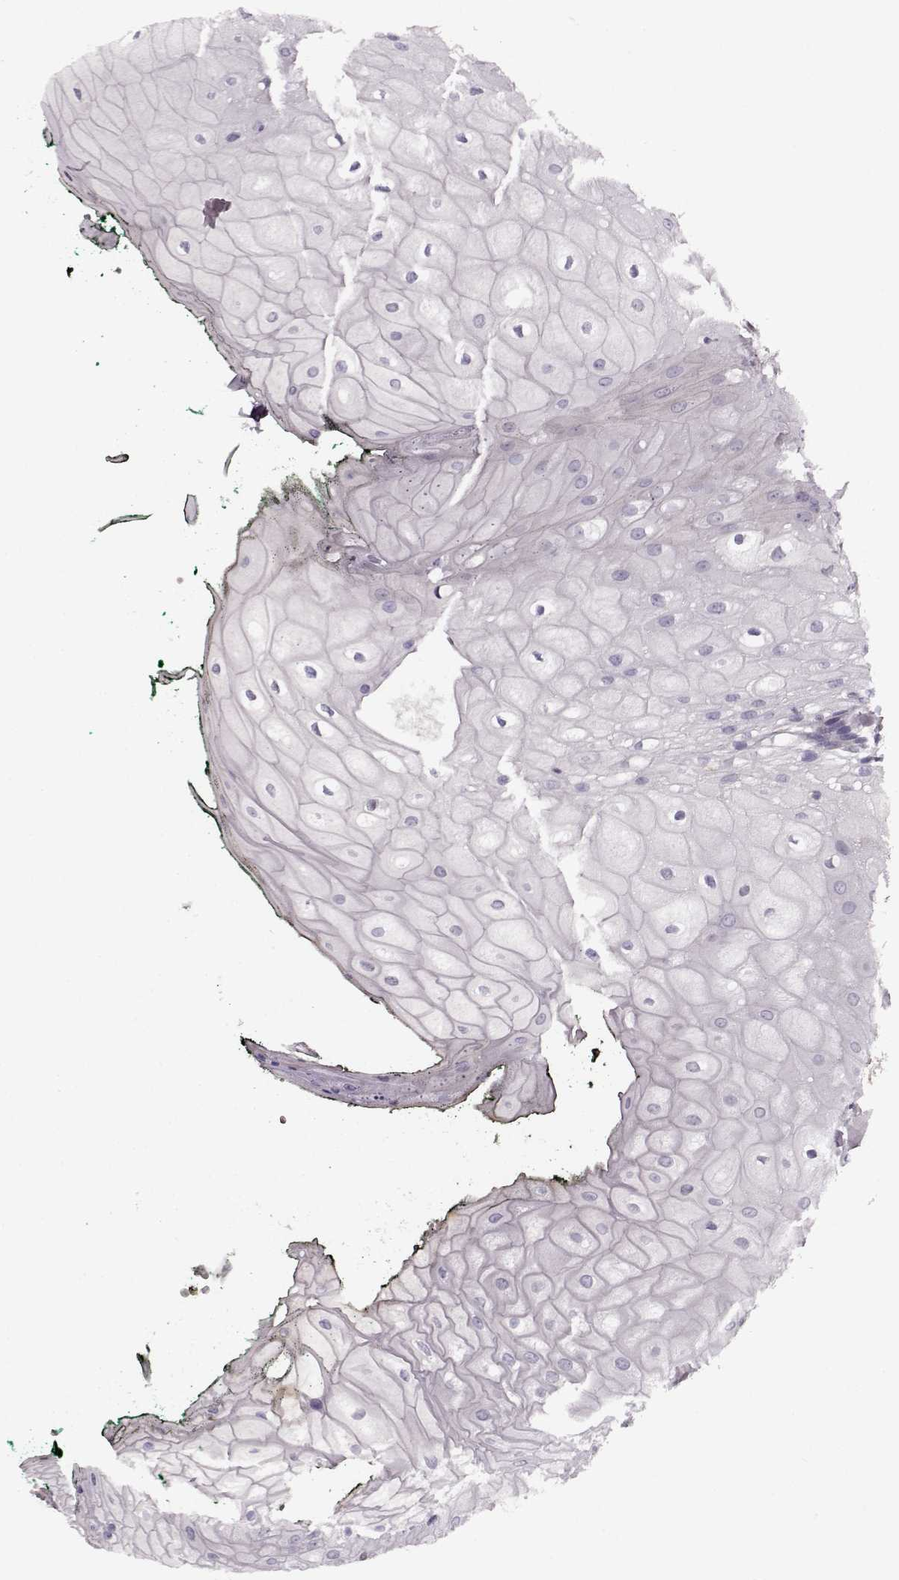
{"staining": {"intensity": "negative", "quantity": "none", "location": "none"}, "tissue": "oral mucosa", "cell_type": "Squamous epithelial cells", "image_type": "normal", "snomed": [{"axis": "morphology", "description": "Normal tissue, NOS"}, {"axis": "topography", "description": "Oral tissue"}, {"axis": "topography", "description": "Head-Neck"}], "caption": "The histopathology image demonstrates no significant positivity in squamous epithelial cells of oral mucosa. (DAB immunohistochemistry (IHC), high magnification).", "gene": "RP1L1", "patient": {"sex": "female", "age": 68}}